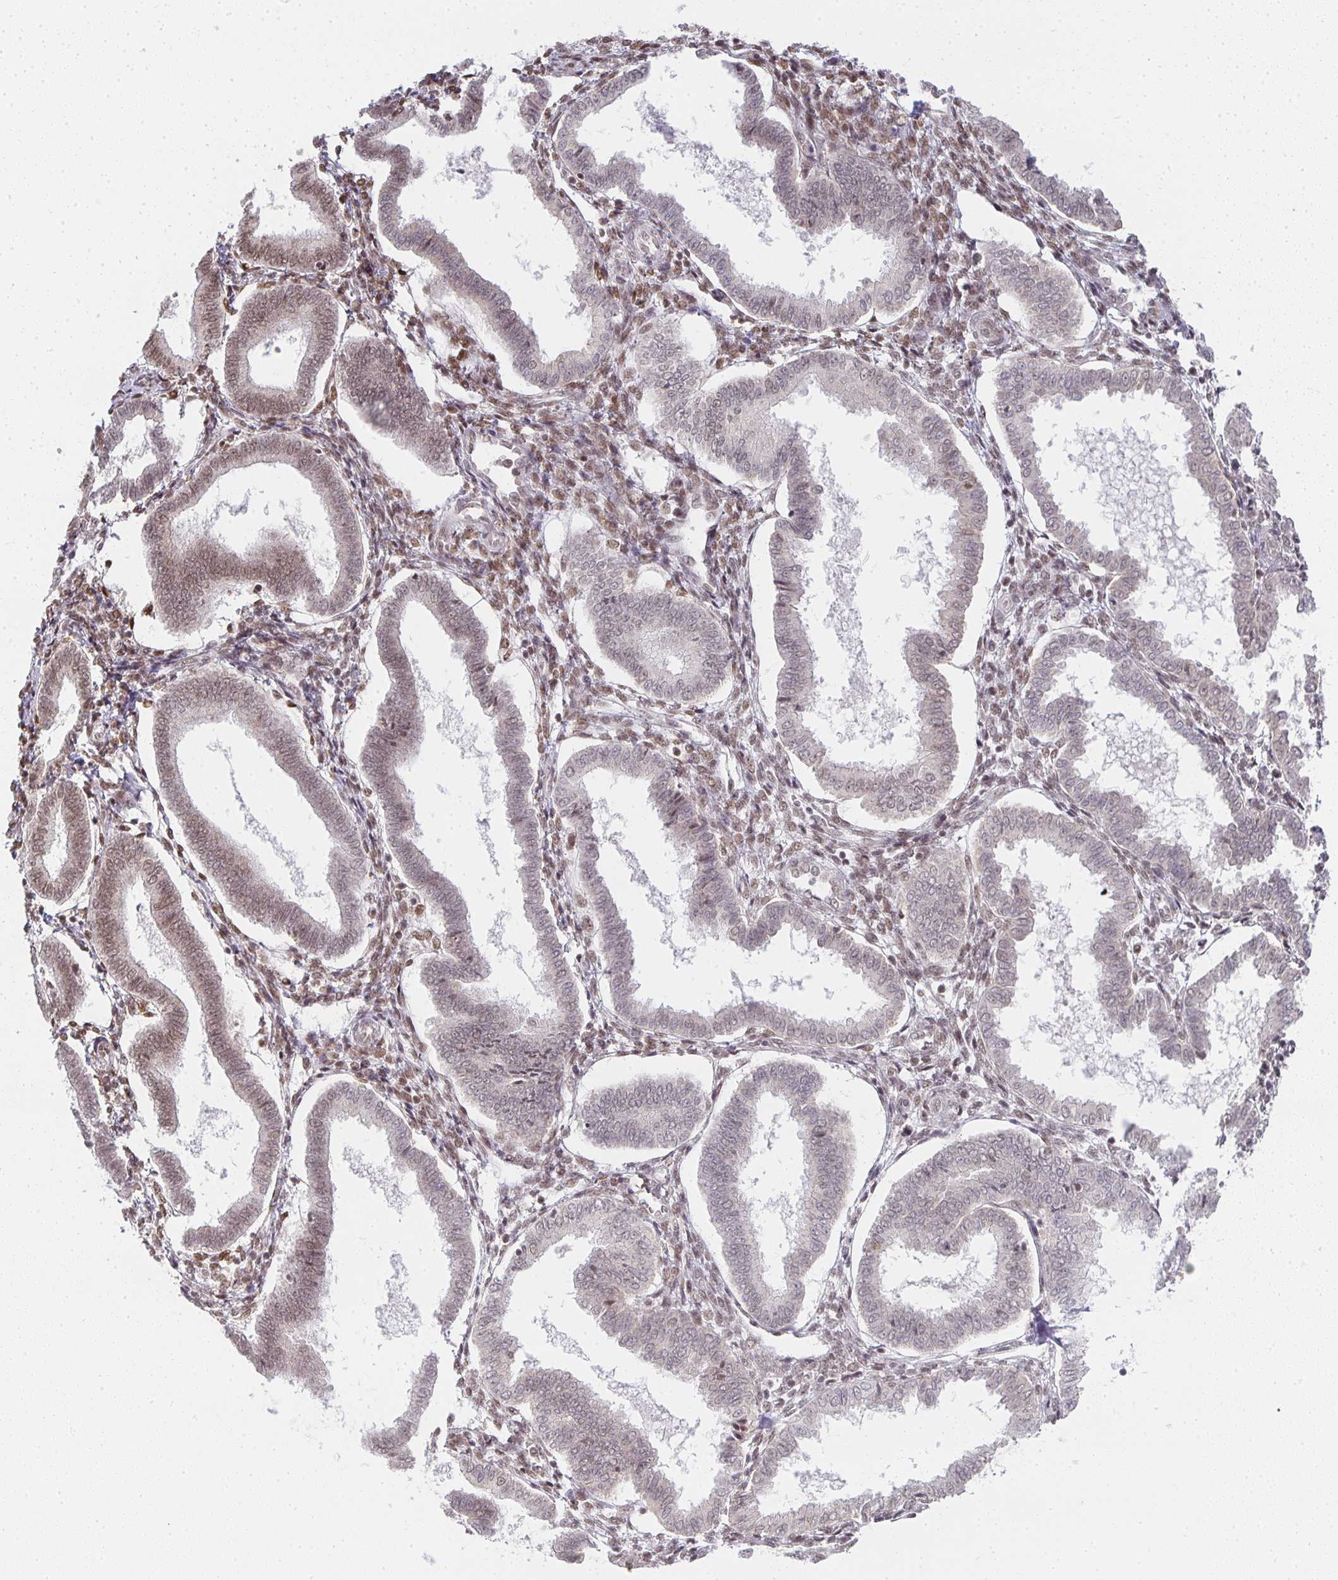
{"staining": {"intensity": "moderate", "quantity": ">75%", "location": "nuclear"}, "tissue": "endometrium", "cell_type": "Cells in endometrial stroma", "image_type": "normal", "snomed": [{"axis": "morphology", "description": "Normal tissue, NOS"}, {"axis": "topography", "description": "Endometrium"}], "caption": "Immunohistochemistry (DAB) staining of unremarkable endometrium displays moderate nuclear protein positivity in about >75% of cells in endometrial stroma. The protein of interest is stained brown, and the nuclei are stained in blue (DAB (3,3'-diaminobenzidine) IHC with brightfield microscopy, high magnification).", "gene": "SMARCA2", "patient": {"sex": "female", "age": 24}}